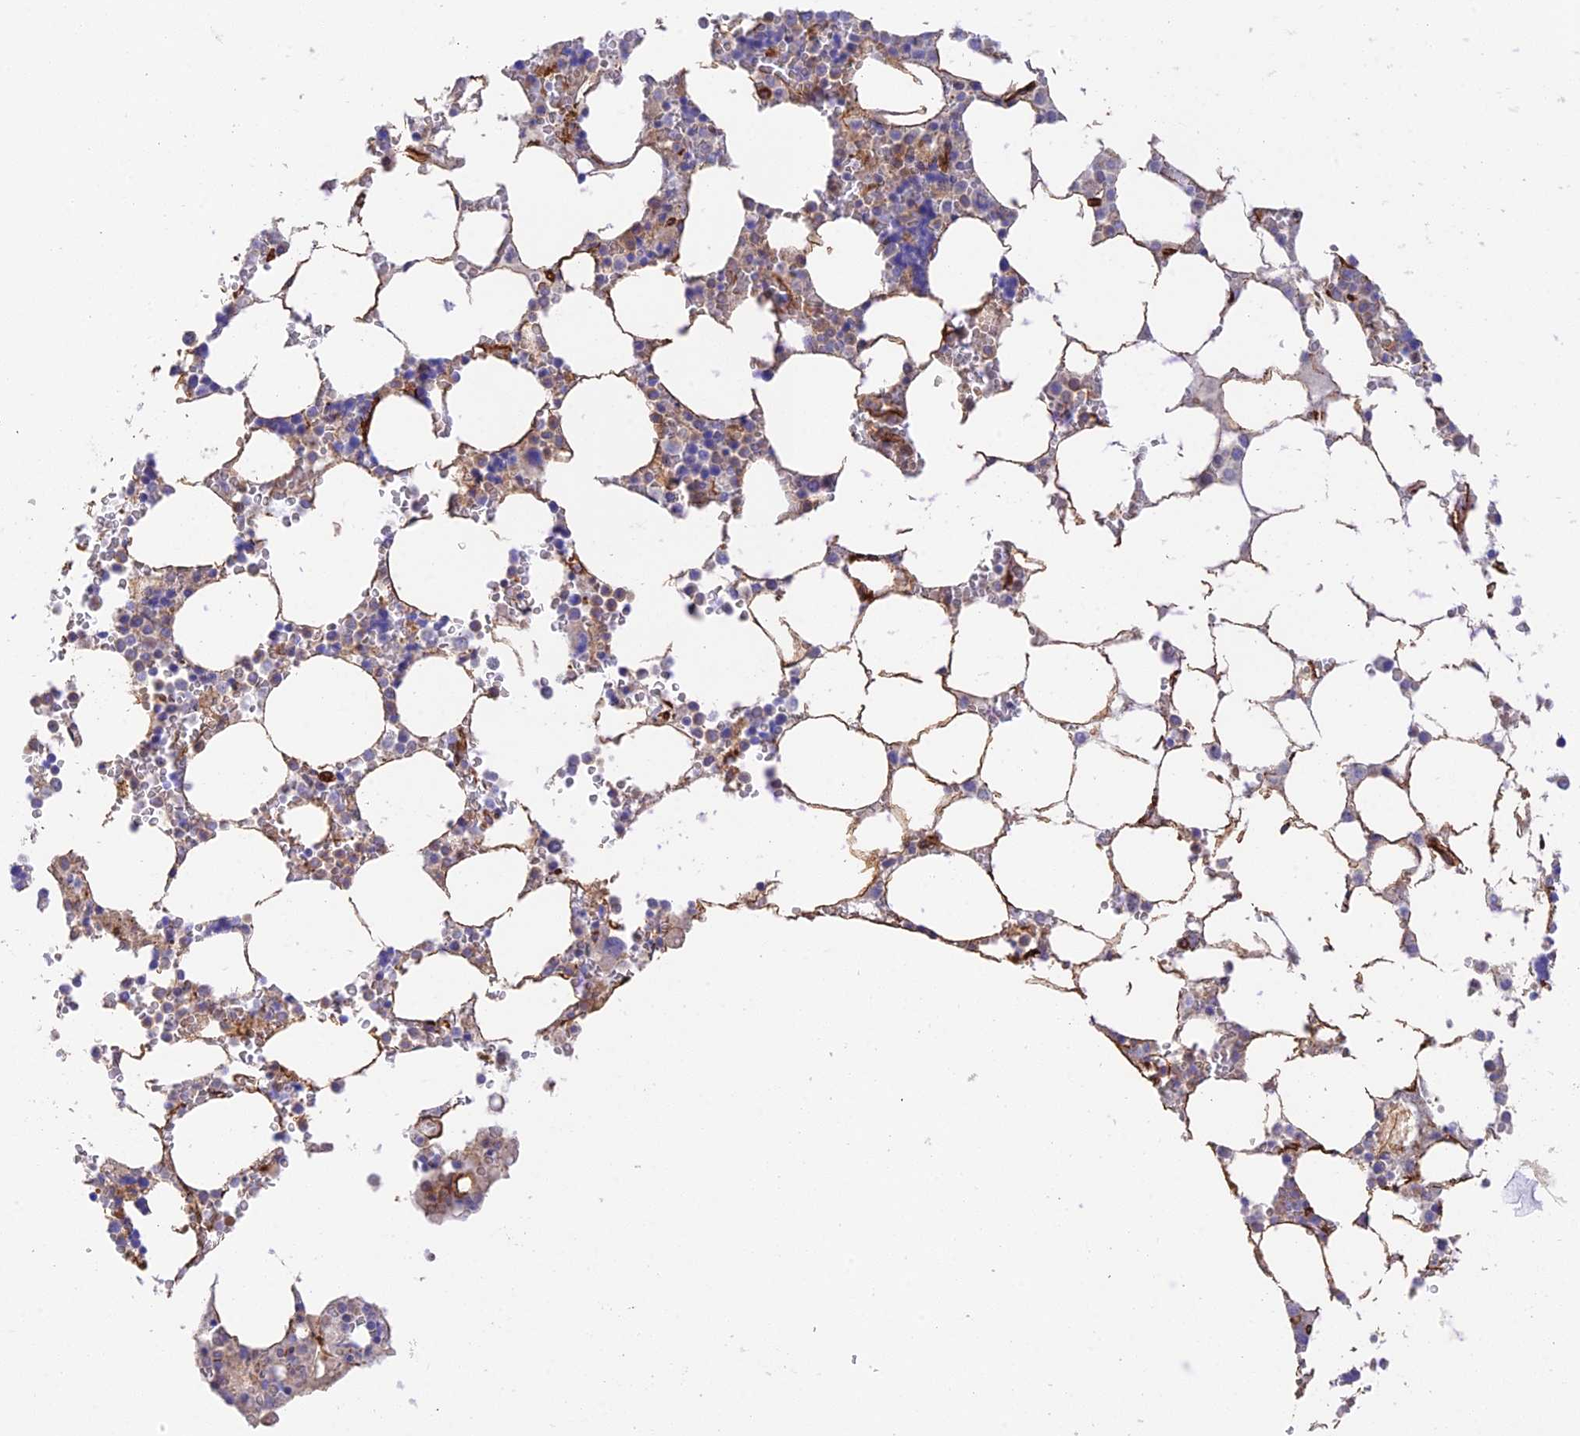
{"staining": {"intensity": "moderate", "quantity": "<25%", "location": "cytoplasmic/membranous"}, "tissue": "bone marrow", "cell_type": "Hematopoietic cells", "image_type": "normal", "snomed": [{"axis": "morphology", "description": "Normal tissue, NOS"}, {"axis": "topography", "description": "Bone marrow"}], "caption": "Immunohistochemistry (IHC) histopathology image of unremarkable human bone marrow stained for a protein (brown), which shows low levels of moderate cytoplasmic/membranous expression in about <25% of hematopoietic cells.", "gene": "MYO9A", "patient": {"sex": "male", "age": 64}}